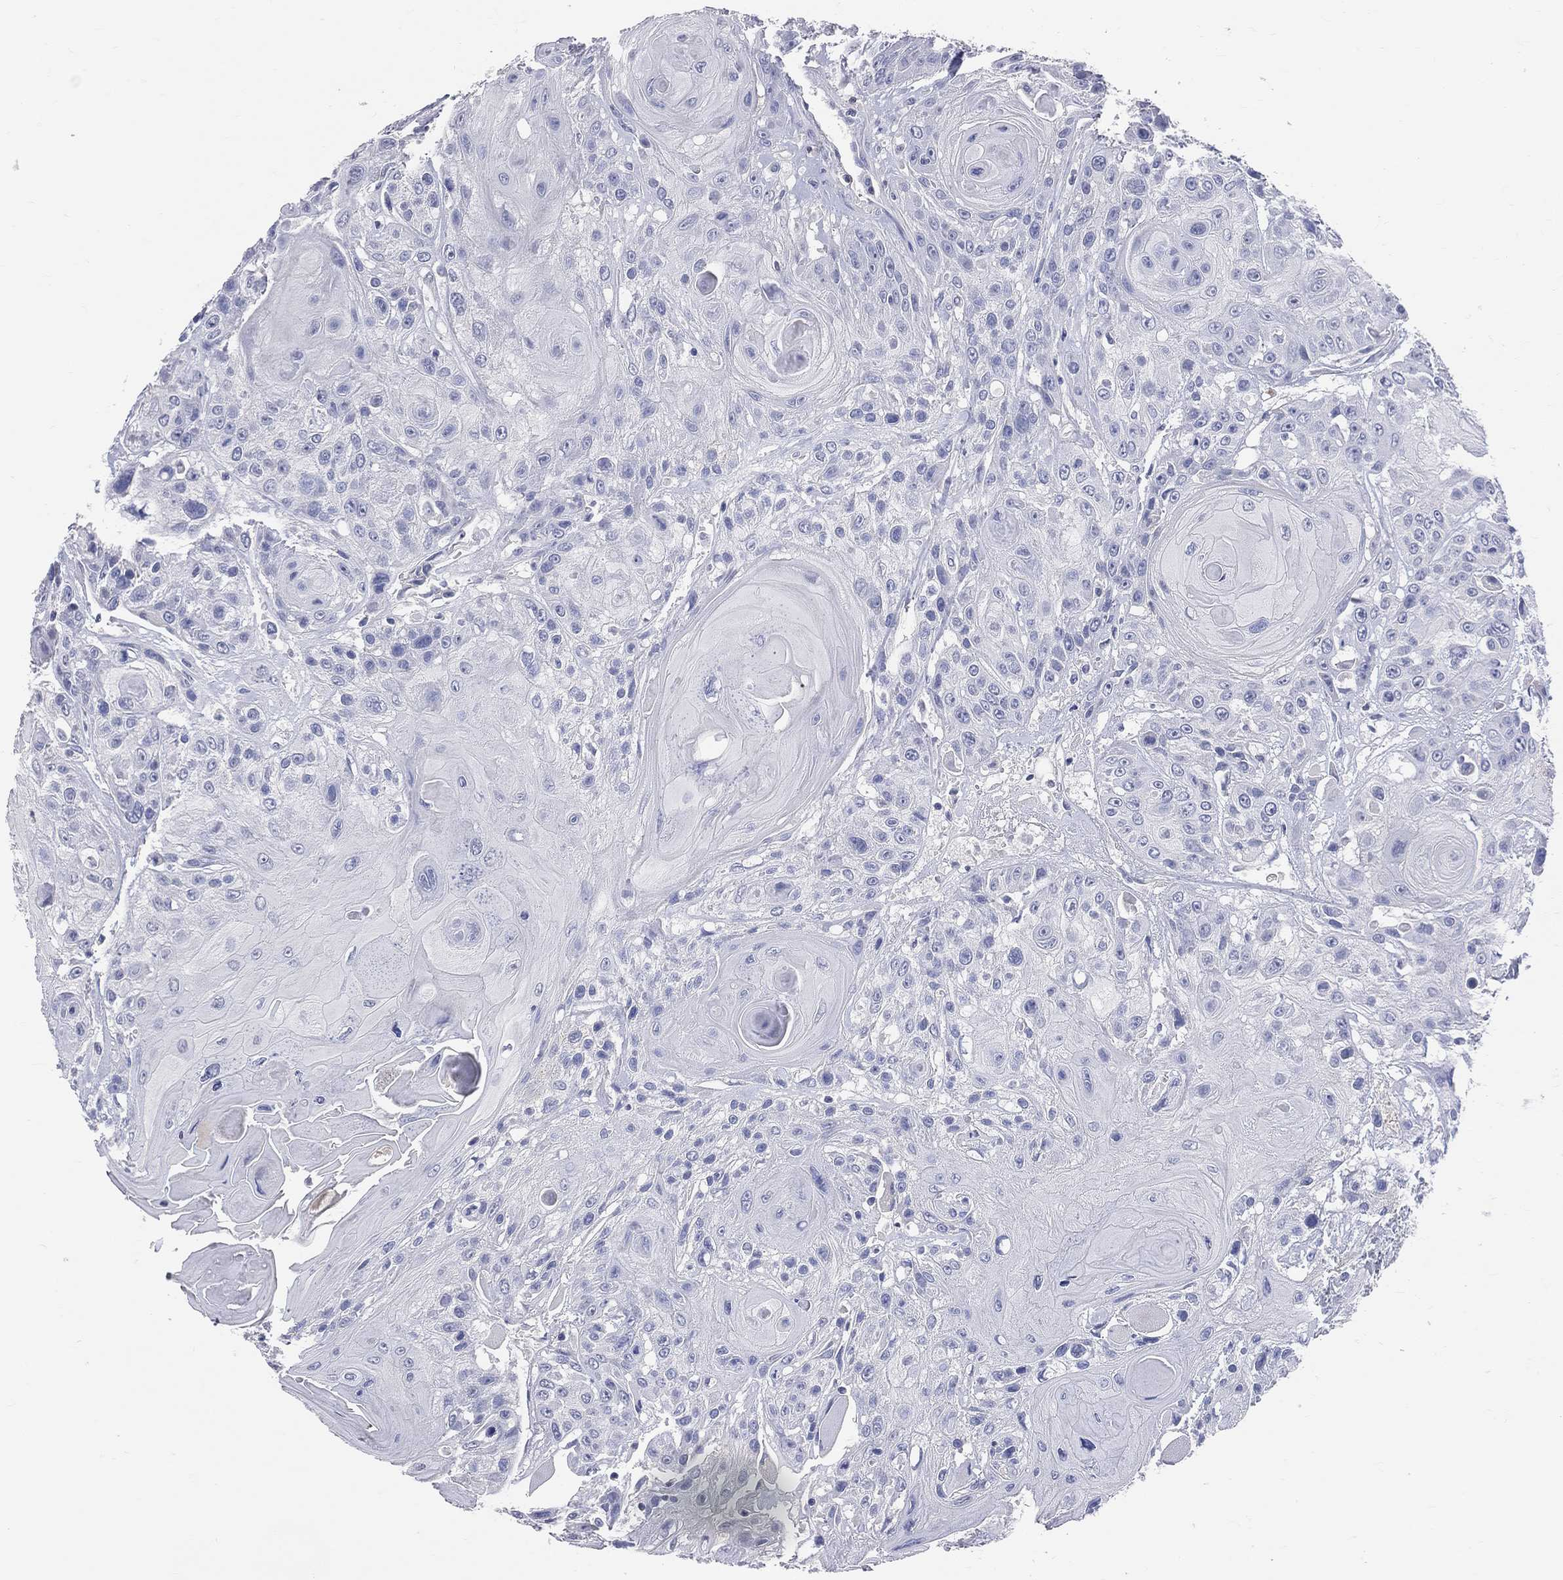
{"staining": {"intensity": "negative", "quantity": "none", "location": "none"}, "tissue": "head and neck cancer", "cell_type": "Tumor cells", "image_type": "cancer", "snomed": [{"axis": "morphology", "description": "Squamous cell carcinoma, NOS"}, {"axis": "topography", "description": "Head-Neck"}], "caption": "This micrograph is of head and neck cancer (squamous cell carcinoma) stained with IHC to label a protein in brown with the nuclei are counter-stained blue. There is no expression in tumor cells. The staining was performed using DAB (3,3'-diaminobenzidine) to visualize the protein expression in brown, while the nuclei were stained in blue with hematoxylin (Magnification: 20x).", "gene": "LAT", "patient": {"sex": "female", "age": 59}}